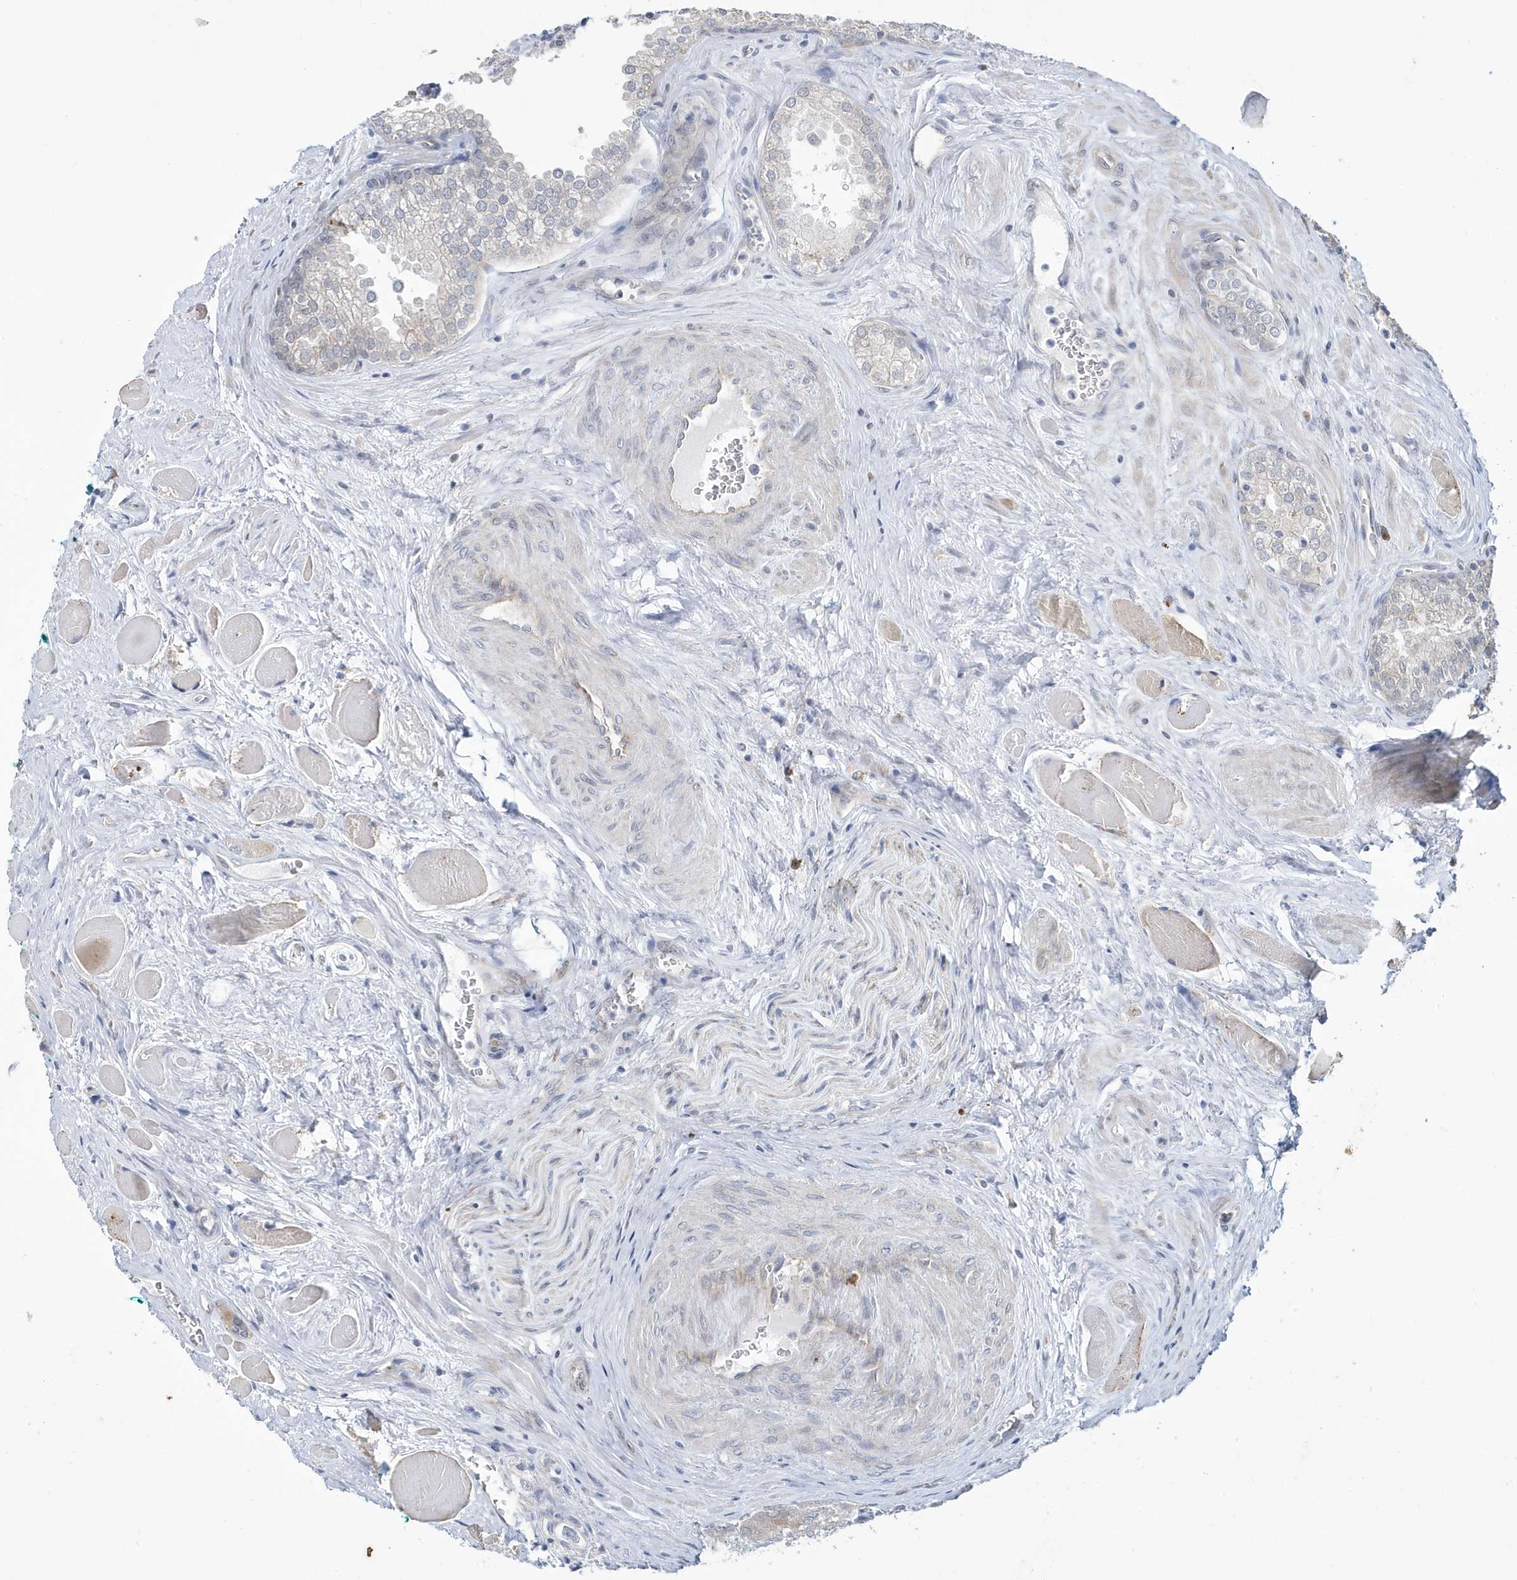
{"staining": {"intensity": "negative", "quantity": "none", "location": "none"}, "tissue": "prostate cancer", "cell_type": "Tumor cells", "image_type": "cancer", "snomed": [{"axis": "morphology", "description": "Adenocarcinoma, Low grade"}, {"axis": "topography", "description": "Prostate"}], "caption": "There is no significant positivity in tumor cells of prostate adenocarcinoma (low-grade). The staining is performed using DAB (3,3'-diaminobenzidine) brown chromogen with nuclei counter-stained in using hematoxylin.", "gene": "ZNF654", "patient": {"sex": "male", "age": 67}}